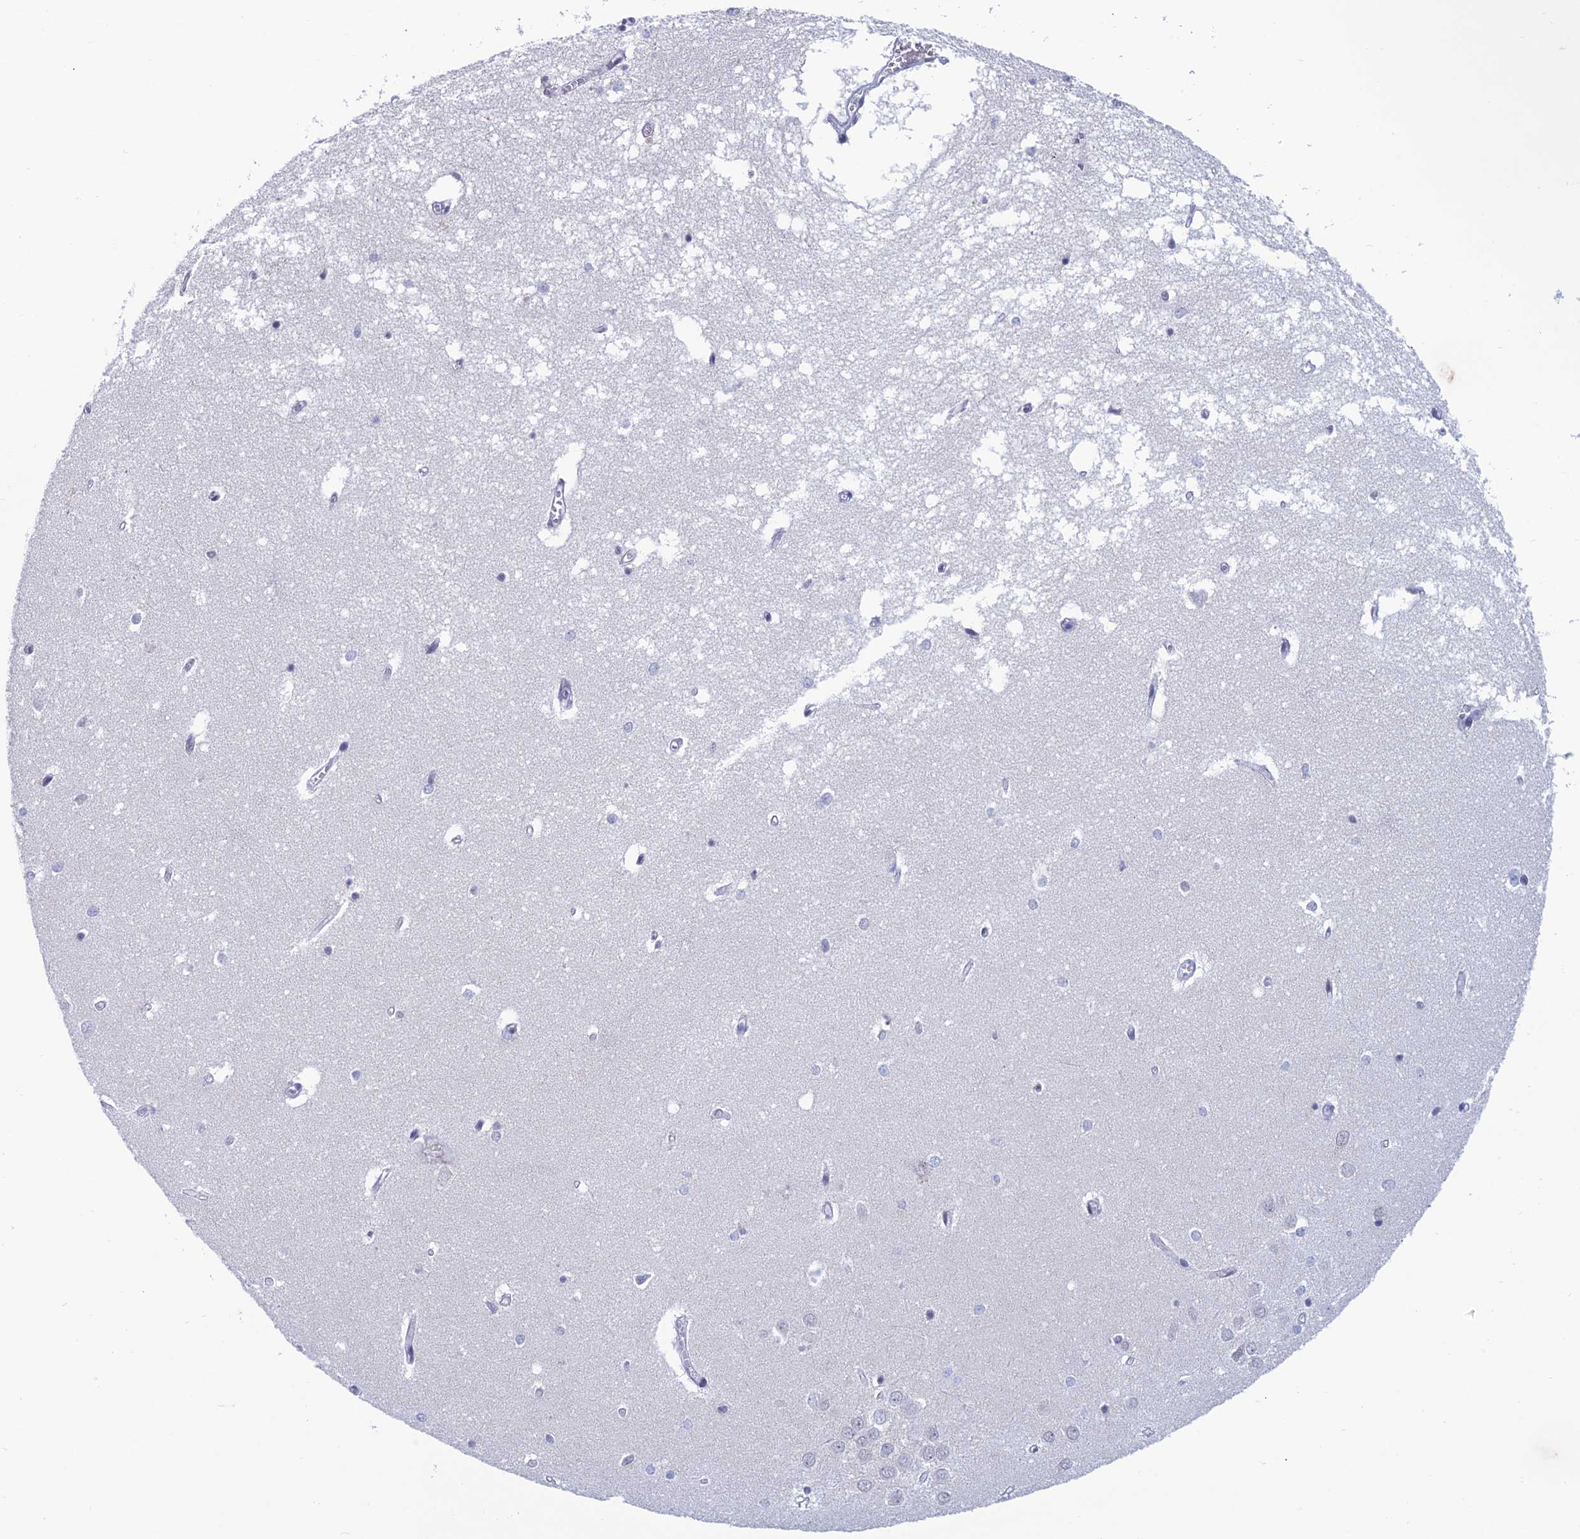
{"staining": {"intensity": "negative", "quantity": "none", "location": "none"}, "tissue": "hippocampus", "cell_type": "Glial cells", "image_type": "normal", "snomed": [{"axis": "morphology", "description": "Normal tissue, NOS"}, {"axis": "topography", "description": "Hippocampus"}], "caption": "This is an immunohistochemistry (IHC) image of unremarkable hippocampus. There is no positivity in glial cells.", "gene": "NABP2", "patient": {"sex": "male", "age": 70}}